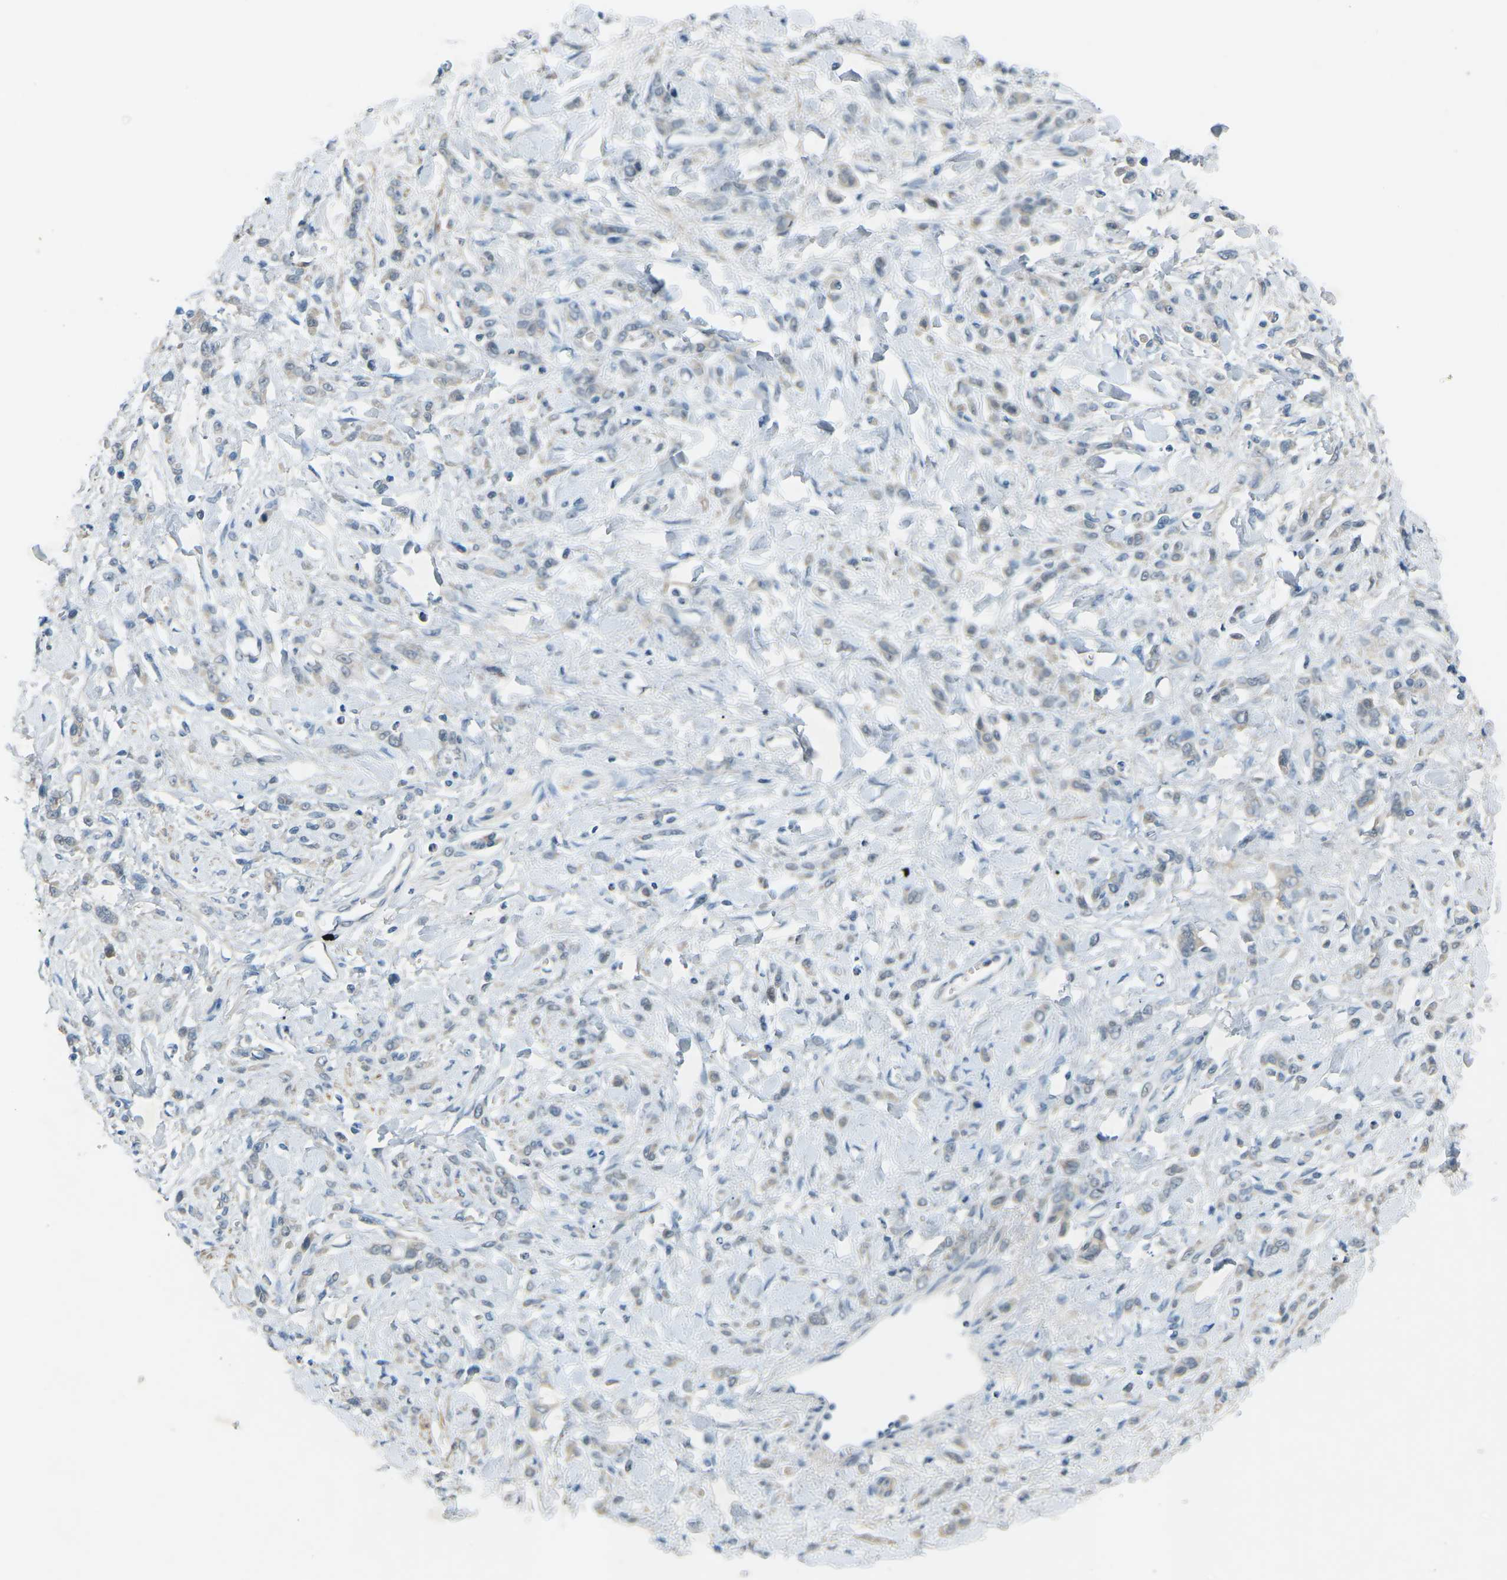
{"staining": {"intensity": "negative", "quantity": "none", "location": "none"}, "tissue": "stomach cancer", "cell_type": "Tumor cells", "image_type": "cancer", "snomed": [{"axis": "morphology", "description": "Normal tissue, NOS"}, {"axis": "morphology", "description": "Adenocarcinoma, NOS"}, {"axis": "topography", "description": "Stomach"}], "caption": "A high-resolution histopathology image shows immunohistochemistry staining of stomach cancer, which demonstrates no significant staining in tumor cells.", "gene": "RTN3", "patient": {"sex": "male", "age": 82}}